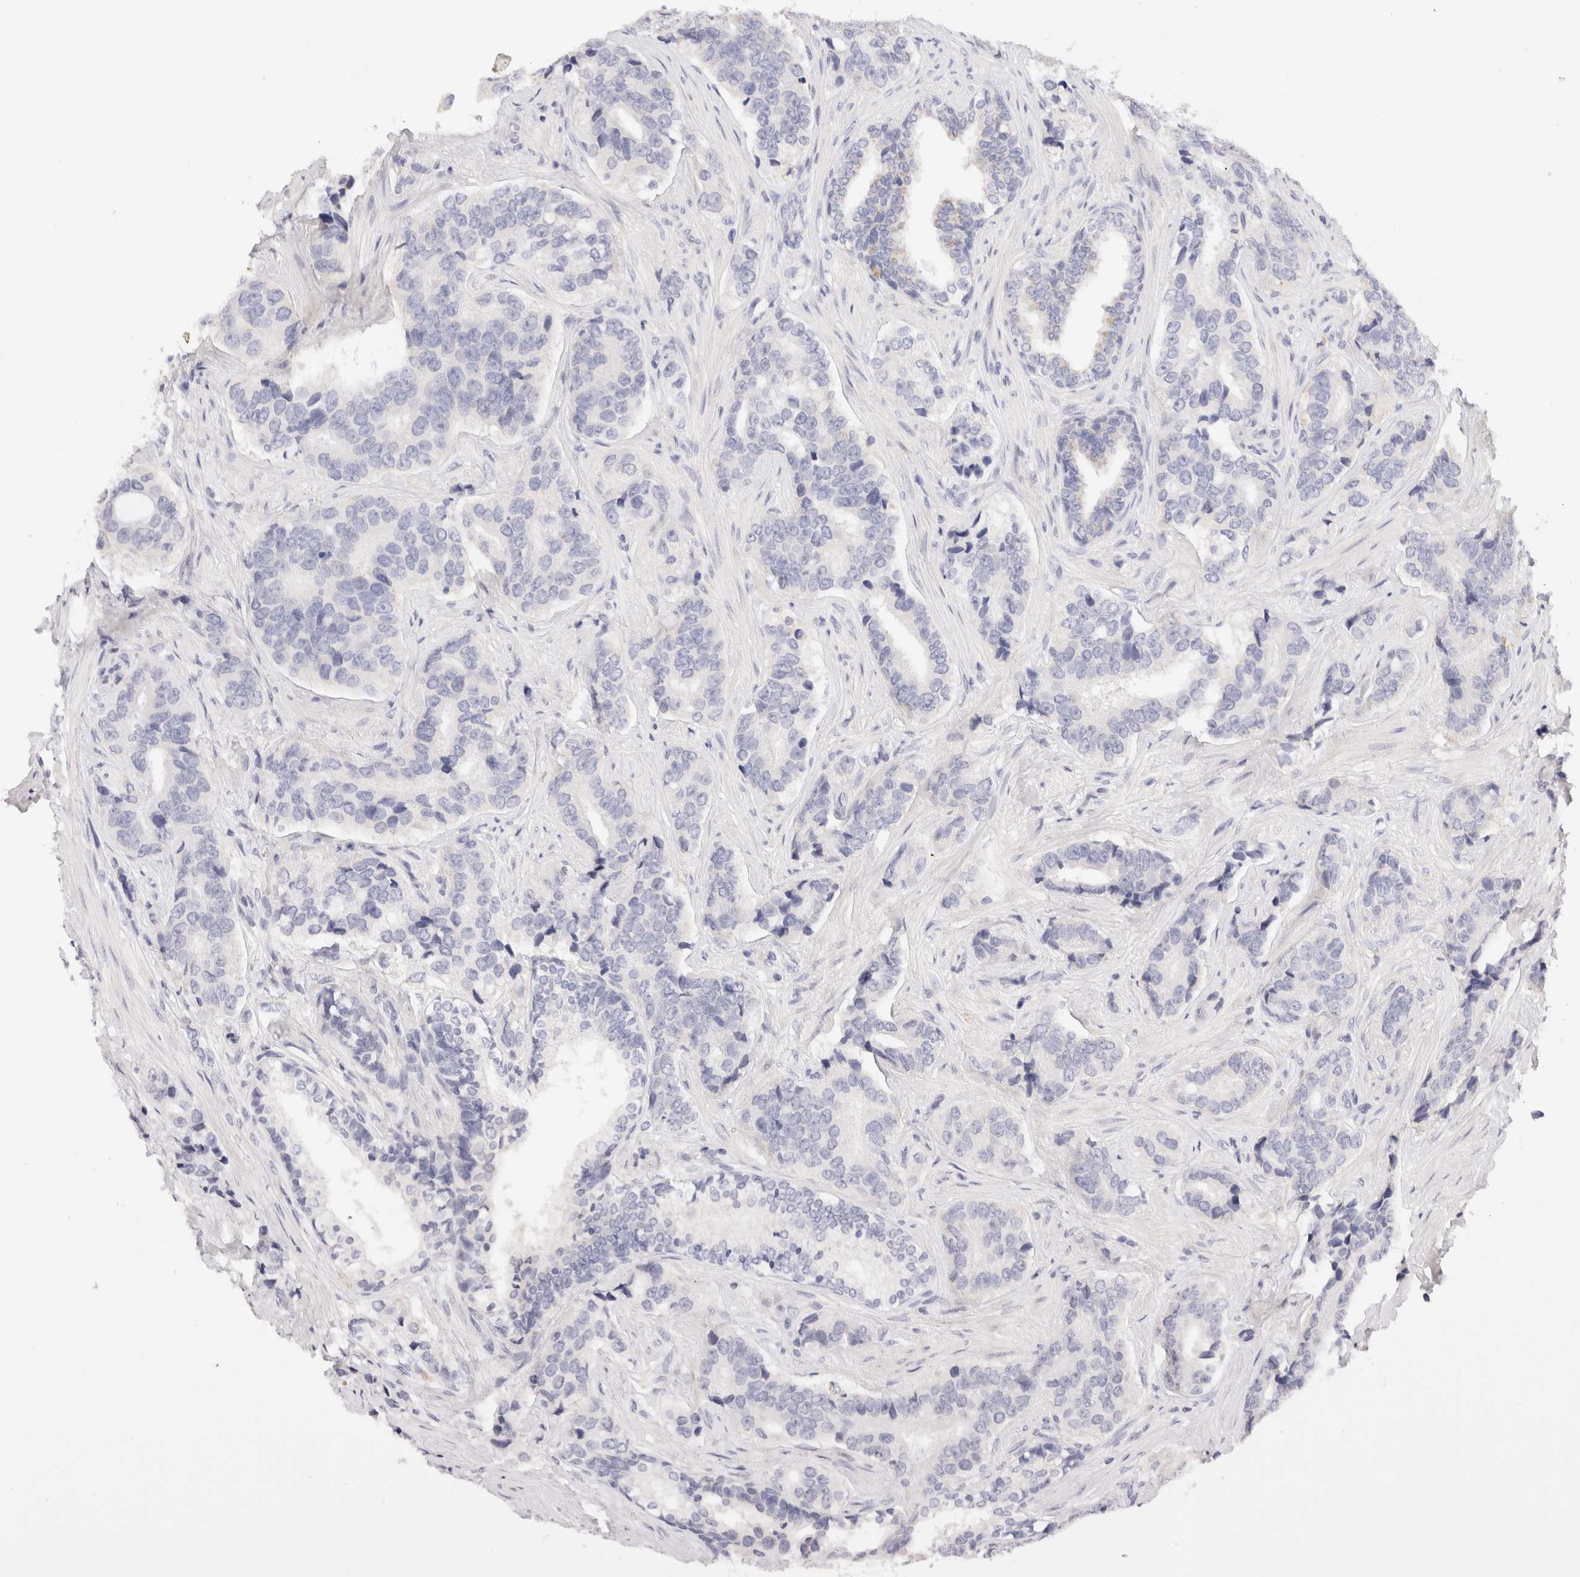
{"staining": {"intensity": "negative", "quantity": "none", "location": "none"}, "tissue": "prostate cancer", "cell_type": "Tumor cells", "image_type": "cancer", "snomed": [{"axis": "morphology", "description": "Adenocarcinoma, High grade"}, {"axis": "topography", "description": "Prostate"}], "caption": "The immunohistochemistry (IHC) photomicrograph has no significant positivity in tumor cells of prostate cancer tissue.", "gene": "SCGB2A2", "patient": {"sex": "male", "age": 60}}